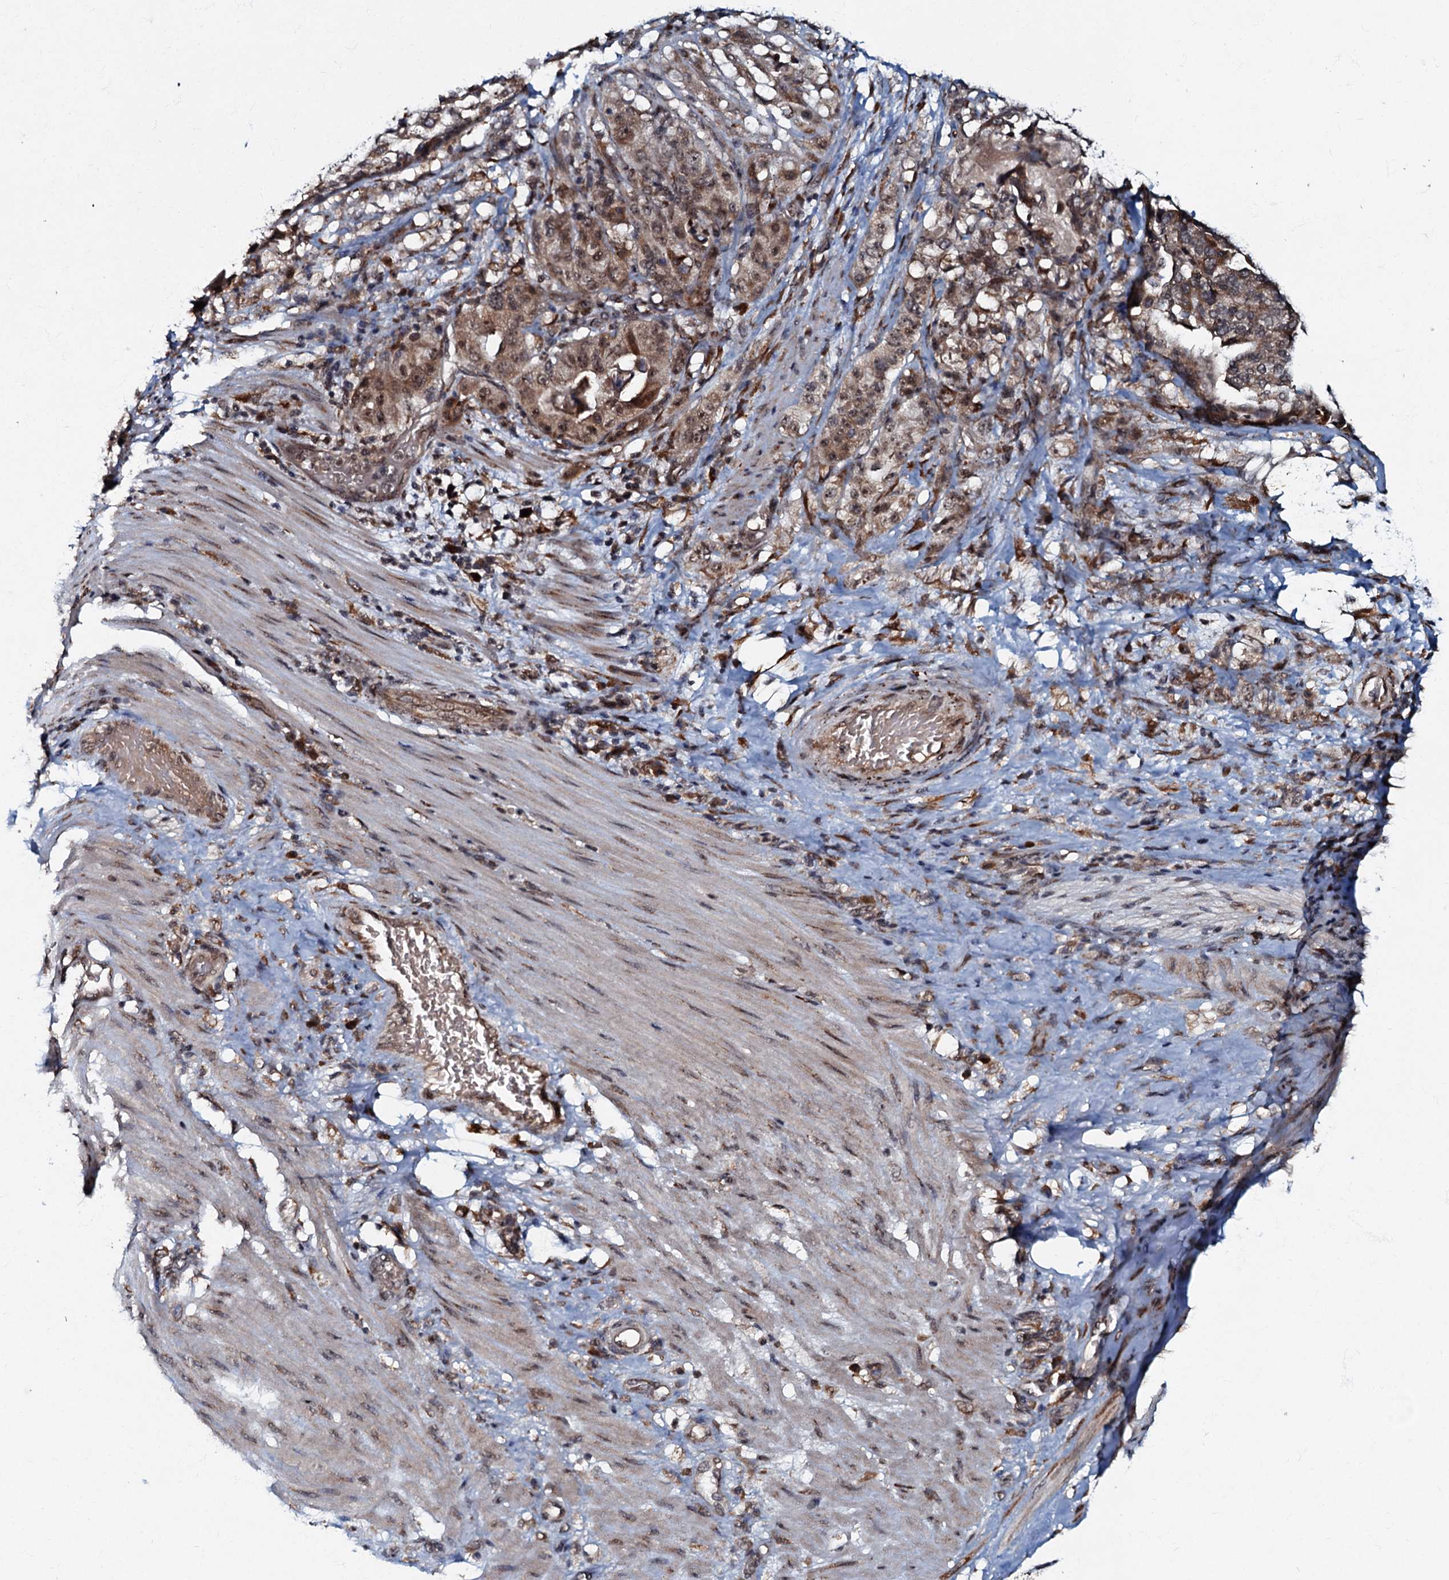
{"staining": {"intensity": "moderate", "quantity": ">75%", "location": "cytoplasmic/membranous,nuclear"}, "tissue": "stomach cancer", "cell_type": "Tumor cells", "image_type": "cancer", "snomed": [{"axis": "morphology", "description": "Adenocarcinoma, NOS"}, {"axis": "topography", "description": "Stomach"}], "caption": "Tumor cells display moderate cytoplasmic/membranous and nuclear expression in approximately >75% of cells in stomach cancer. The protein of interest is stained brown, and the nuclei are stained in blue (DAB (3,3'-diaminobenzidine) IHC with brightfield microscopy, high magnification).", "gene": "C18orf32", "patient": {"sex": "male", "age": 48}}